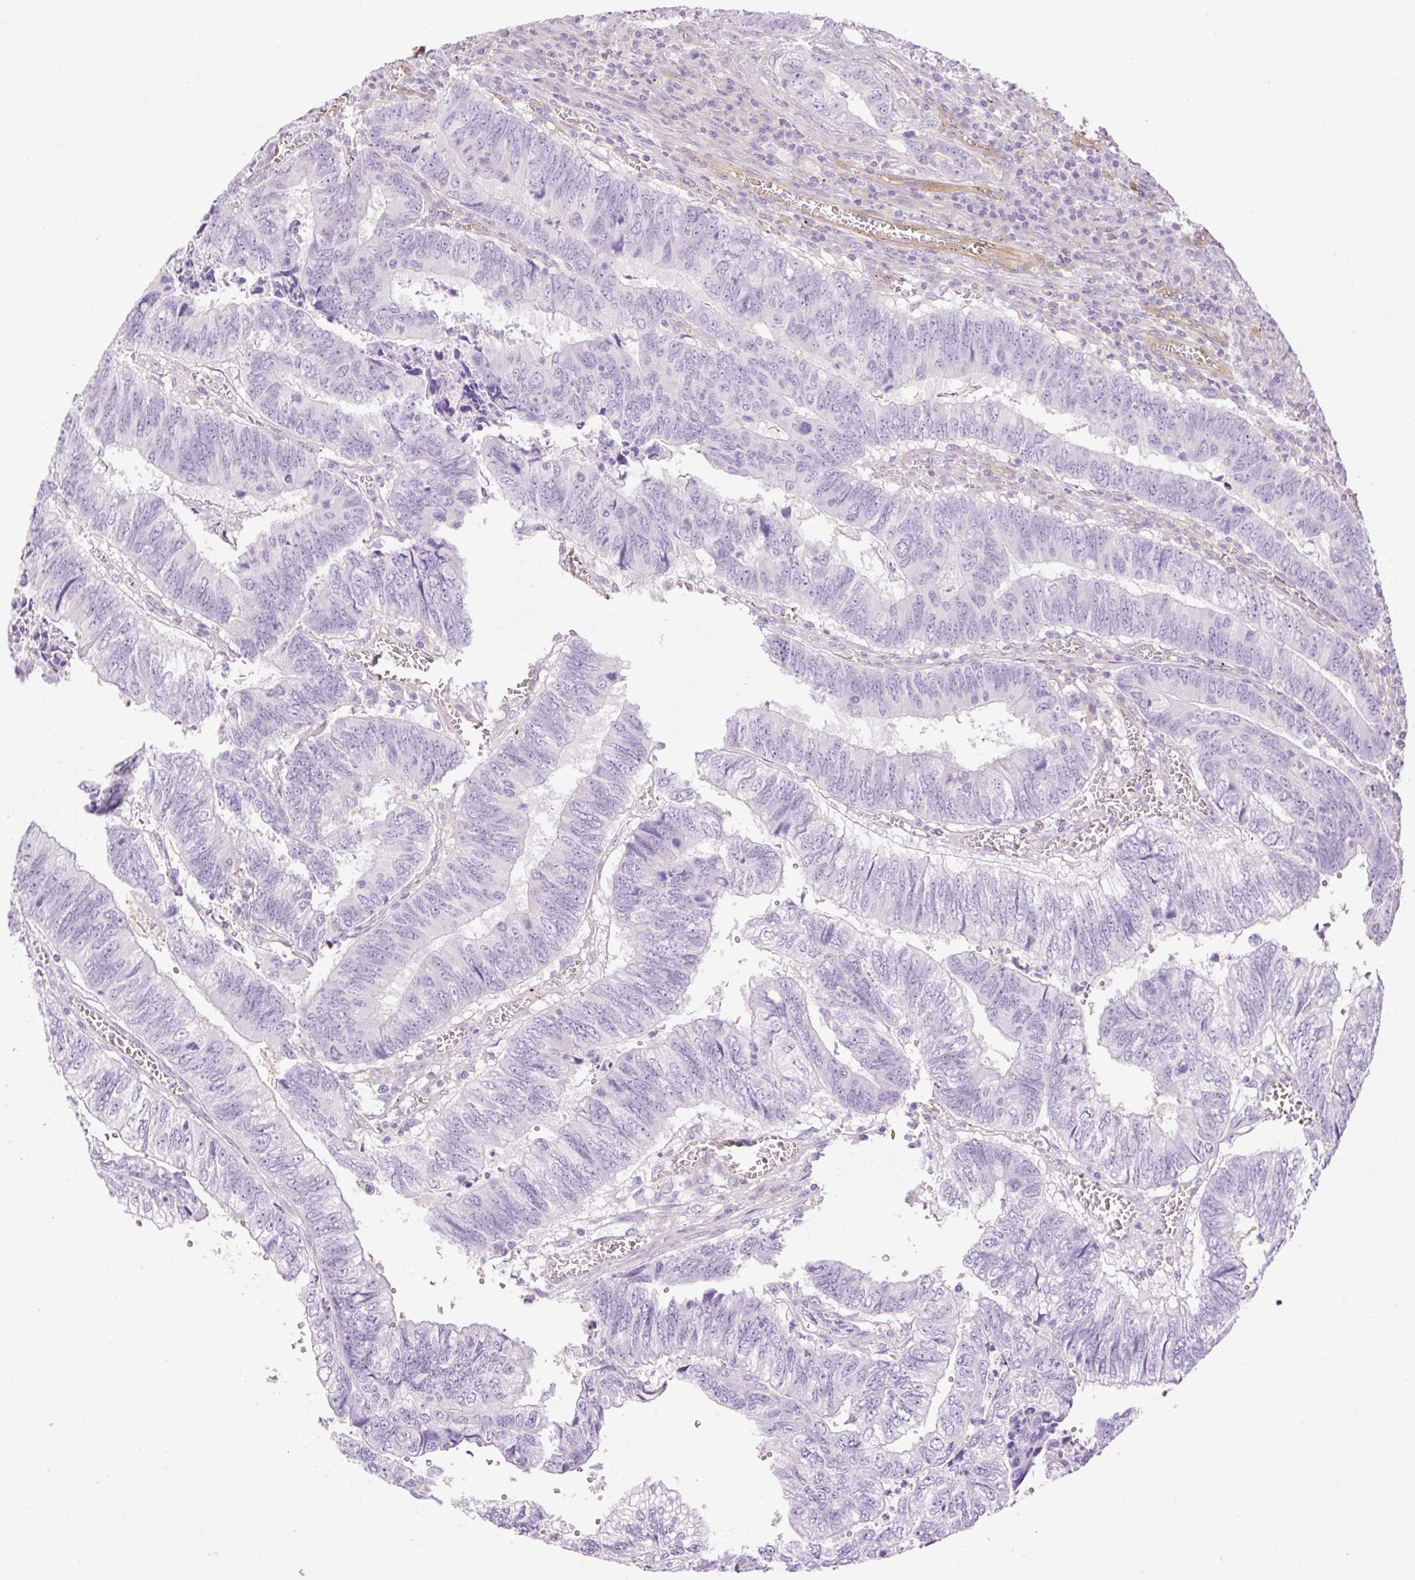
{"staining": {"intensity": "negative", "quantity": "none", "location": "none"}, "tissue": "colorectal cancer", "cell_type": "Tumor cells", "image_type": "cancer", "snomed": [{"axis": "morphology", "description": "Adenocarcinoma, NOS"}, {"axis": "topography", "description": "Colon"}], "caption": "Immunohistochemical staining of human colorectal cancer shows no significant positivity in tumor cells.", "gene": "EHD3", "patient": {"sex": "male", "age": 86}}